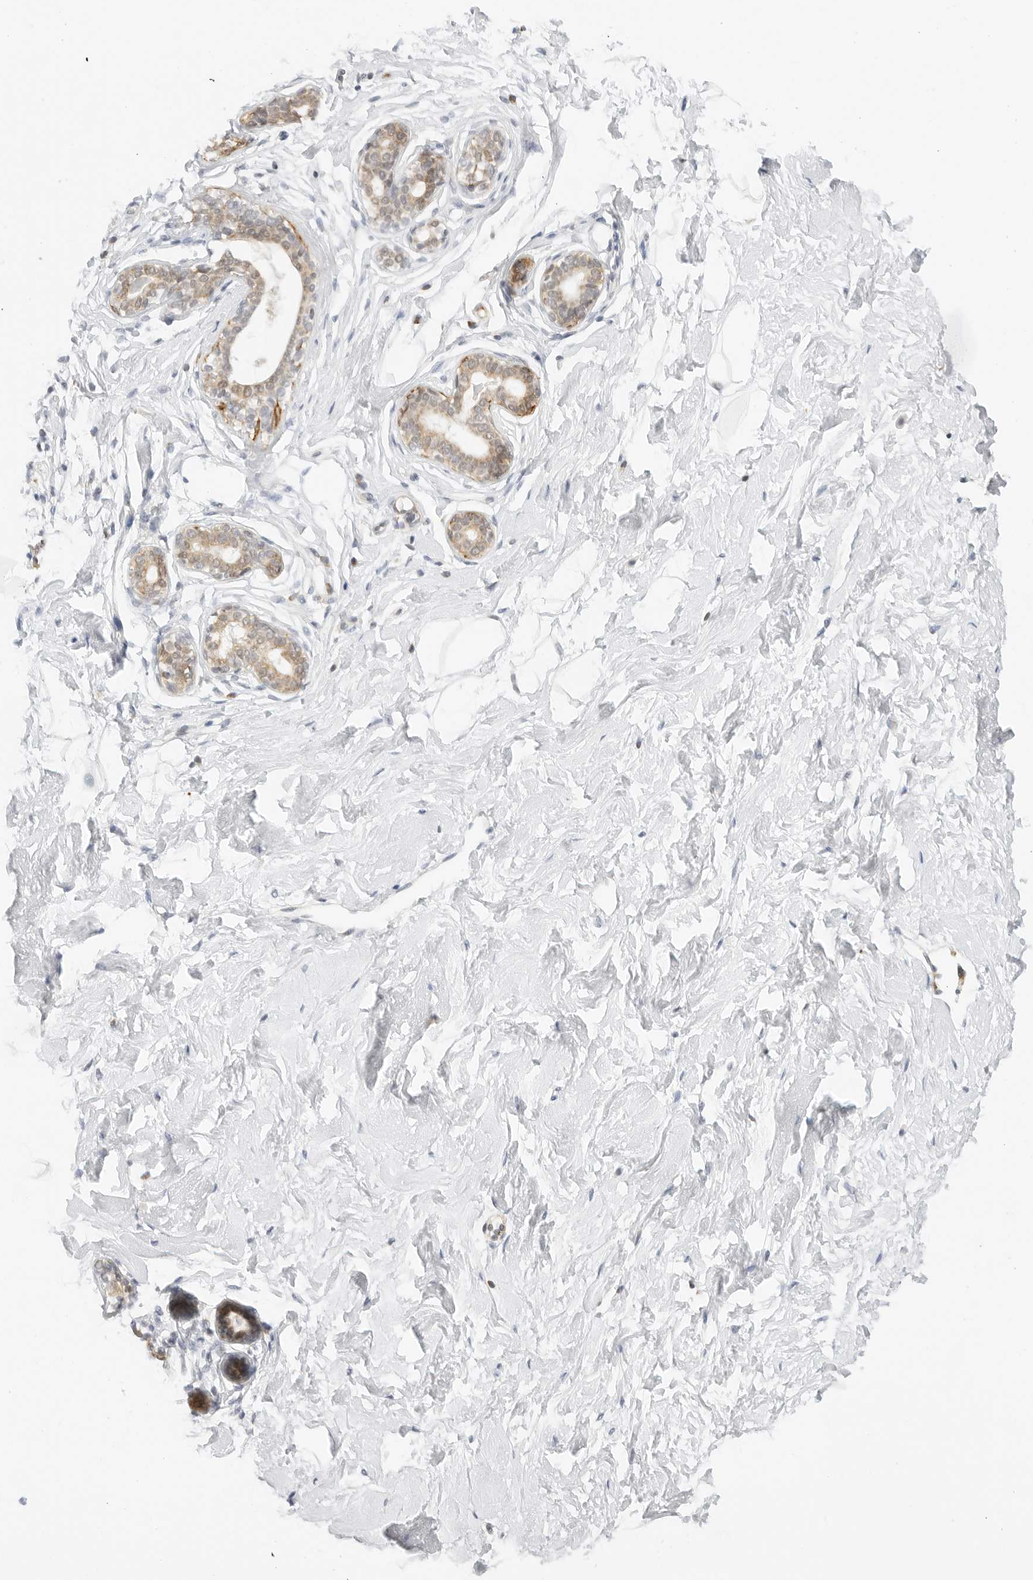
{"staining": {"intensity": "negative", "quantity": "none", "location": "none"}, "tissue": "breast", "cell_type": "Adipocytes", "image_type": "normal", "snomed": [{"axis": "morphology", "description": "Normal tissue, NOS"}, {"axis": "morphology", "description": "Adenoma, NOS"}, {"axis": "topography", "description": "Breast"}], "caption": "The immunohistochemistry (IHC) histopathology image has no significant staining in adipocytes of breast.", "gene": "GORAB", "patient": {"sex": "female", "age": 23}}